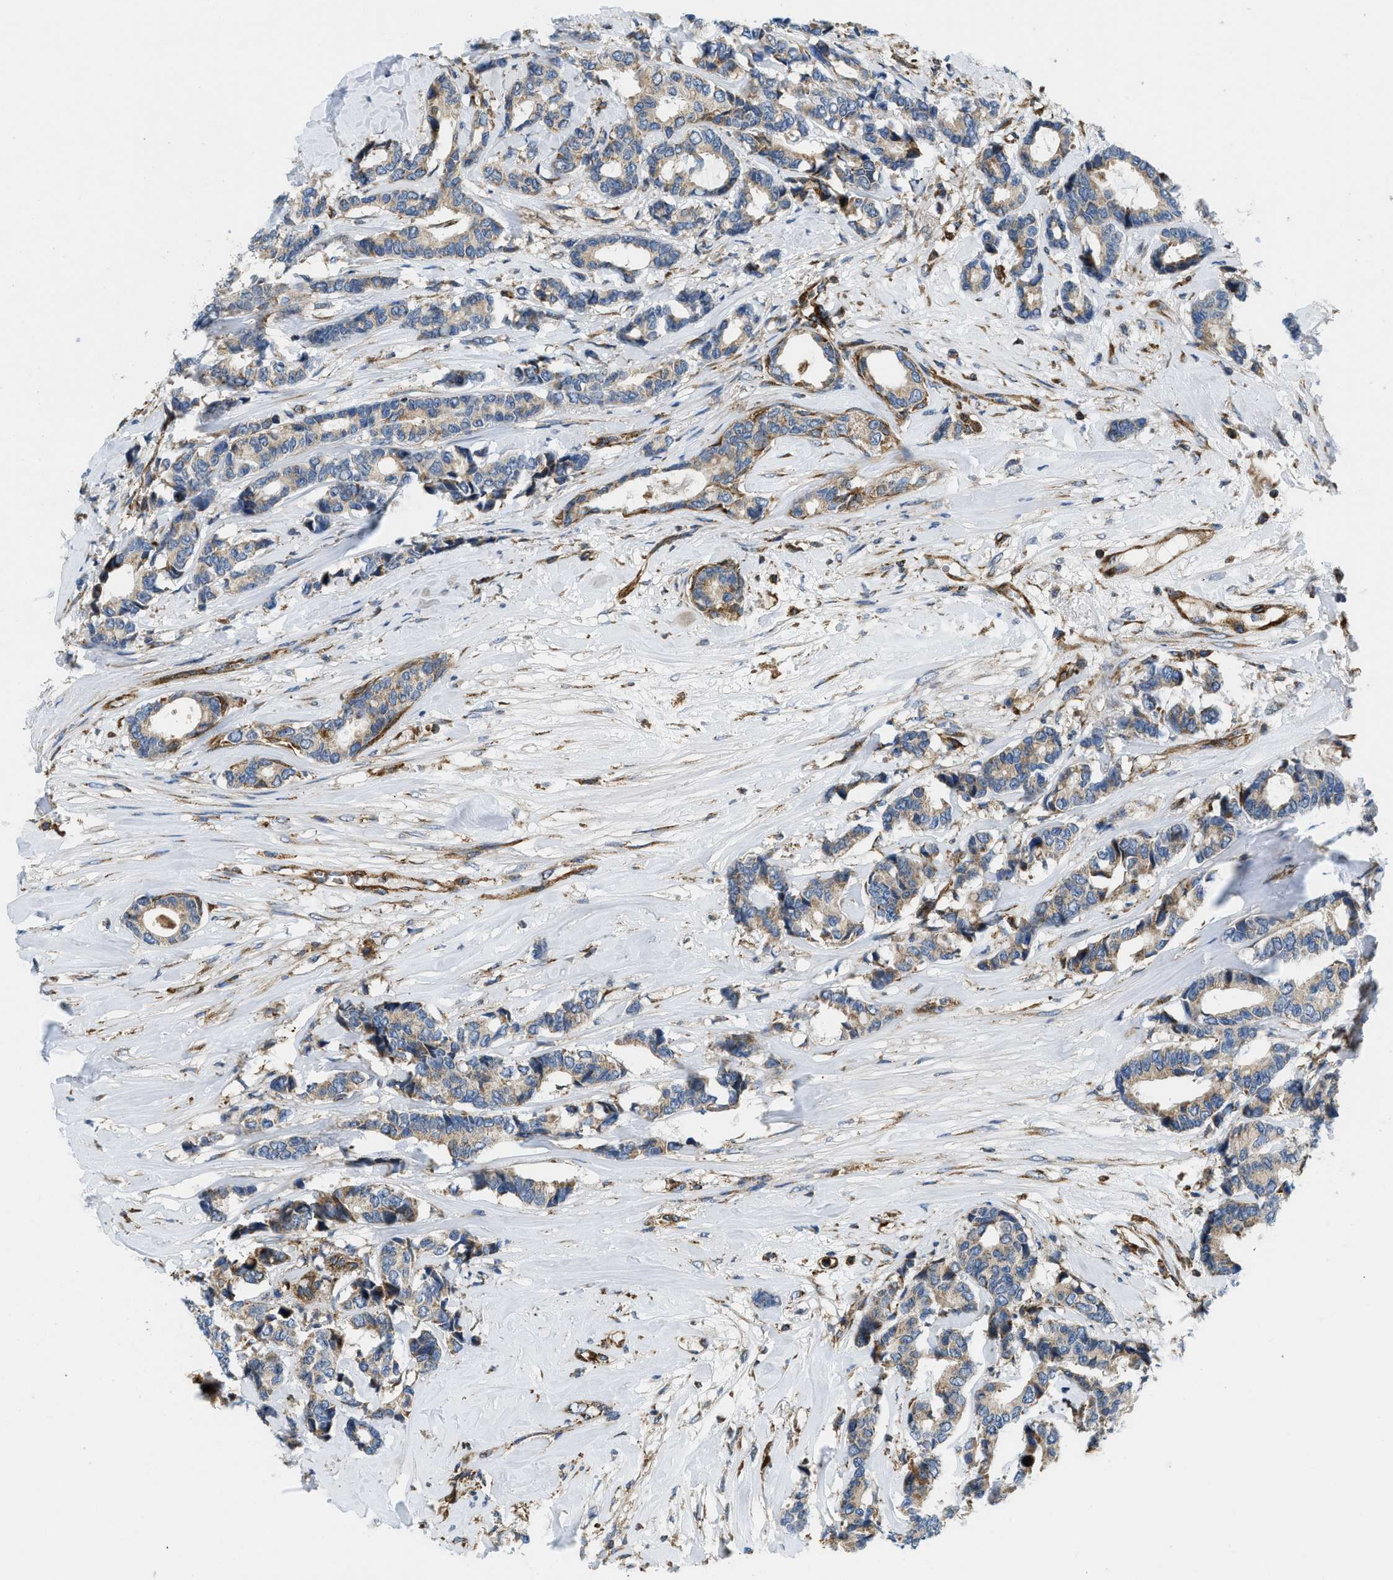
{"staining": {"intensity": "weak", "quantity": ">75%", "location": "cytoplasmic/membranous"}, "tissue": "breast cancer", "cell_type": "Tumor cells", "image_type": "cancer", "snomed": [{"axis": "morphology", "description": "Duct carcinoma"}, {"axis": "topography", "description": "Breast"}], "caption": "Immunohistochemical staining of breast cancer exhibits weak cytoplasmic/membranous protein staining in about >75% of tumor cells.", "gene": "CSPG4", "patient": {"sex": "female", "age": 87}}